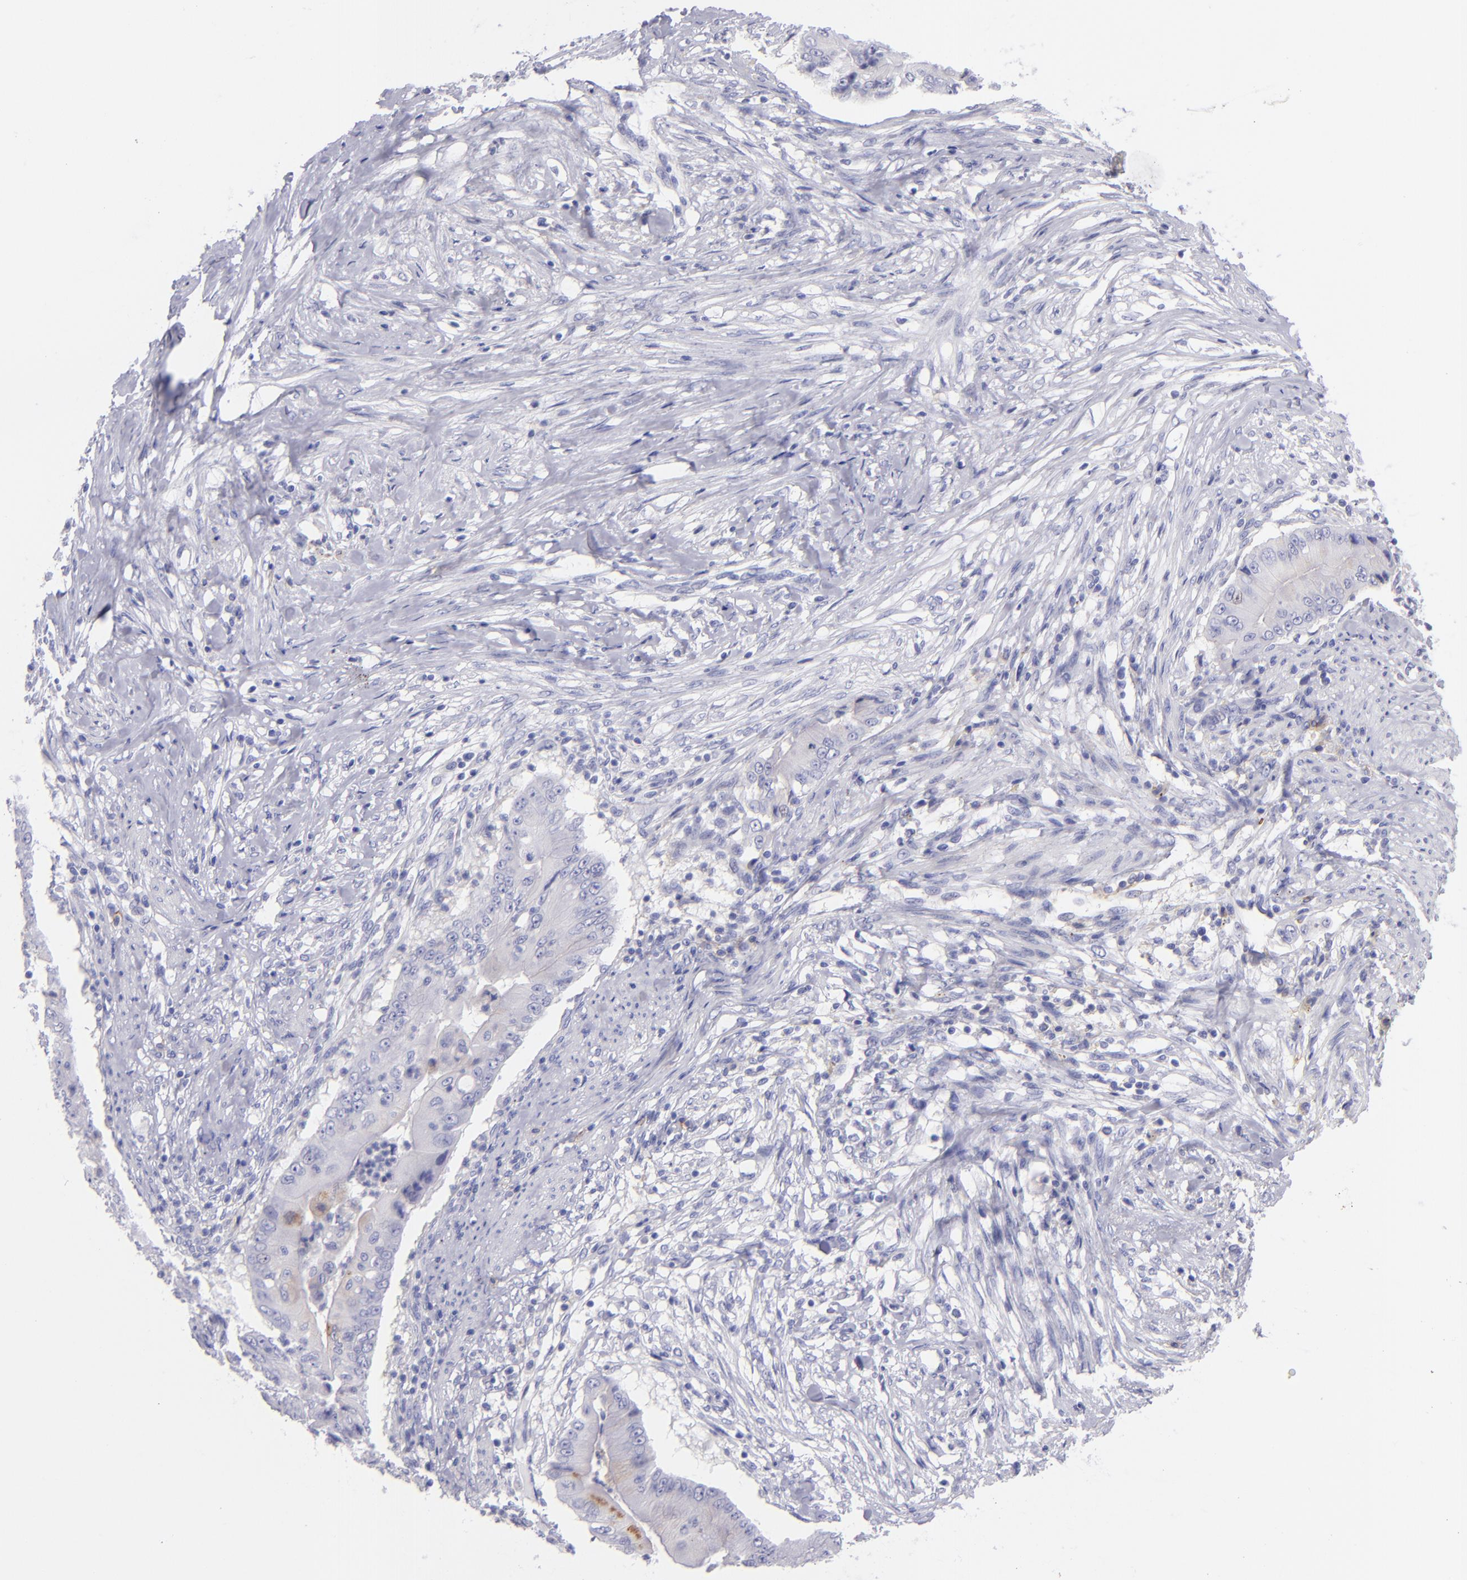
{"staining": {"intensity": "negative", "quantity": "none", "location": "none"}, "tissue": "pancreatic cancer", "cell_type": "Tumor cells", "image_type": "cancer", "snomed": [{"axis": "morphology", "description": "Adenocarcinoma, NOS"}, {"axis": "topography", "description": "Pancreas"}], "caption": "An image of human pancreatic cancer is negative for staining in tumor cells.", "gene": "CD82", "patient": {"sex": "male", "age": 62}}